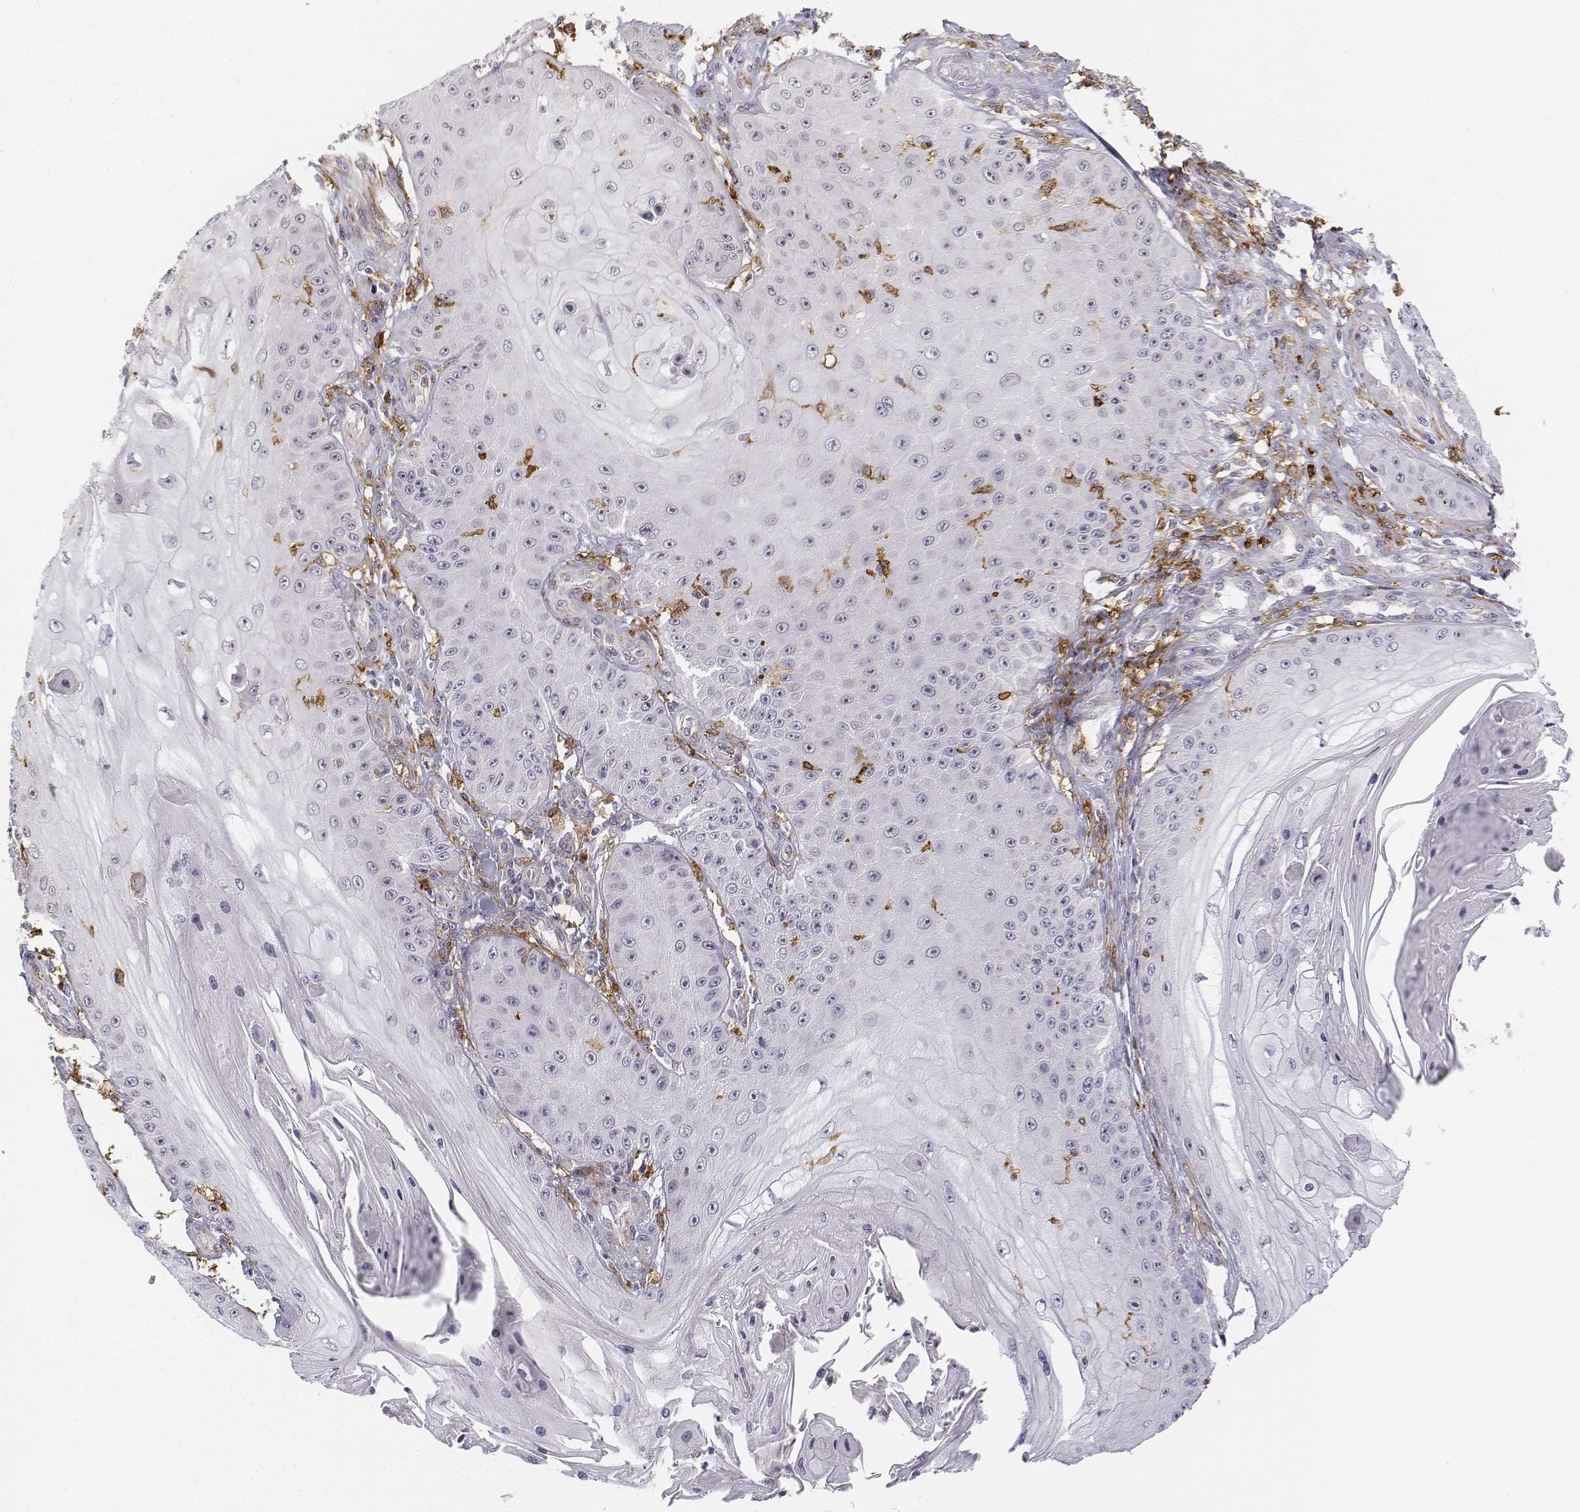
{"staining": {"intensity": "negative", "quantity": "none", "location": "none"}, "tissue": "skin cancer", "cell_type": "Tumor cells", "image_type": "cancer", "snomed": [{"axis": "morphology", "description": "Squamous cell carcinoma, NOS"}, {"axis": "topography", "description": "Skin"}], "caption": "Immunohistochemistry (IHC) photomicrograph of skin cancer (squamous cell carcinoma) stained for a protein (brown), which exhibits no positivity in tumor cells. The staining is performed using DAB (3,3'-diaminobenzidine) brown chromogen with nuclei counter-stained in using hematoxylin.", "gene": "CD14", "patient": {"sex": "male", "age": 70}}